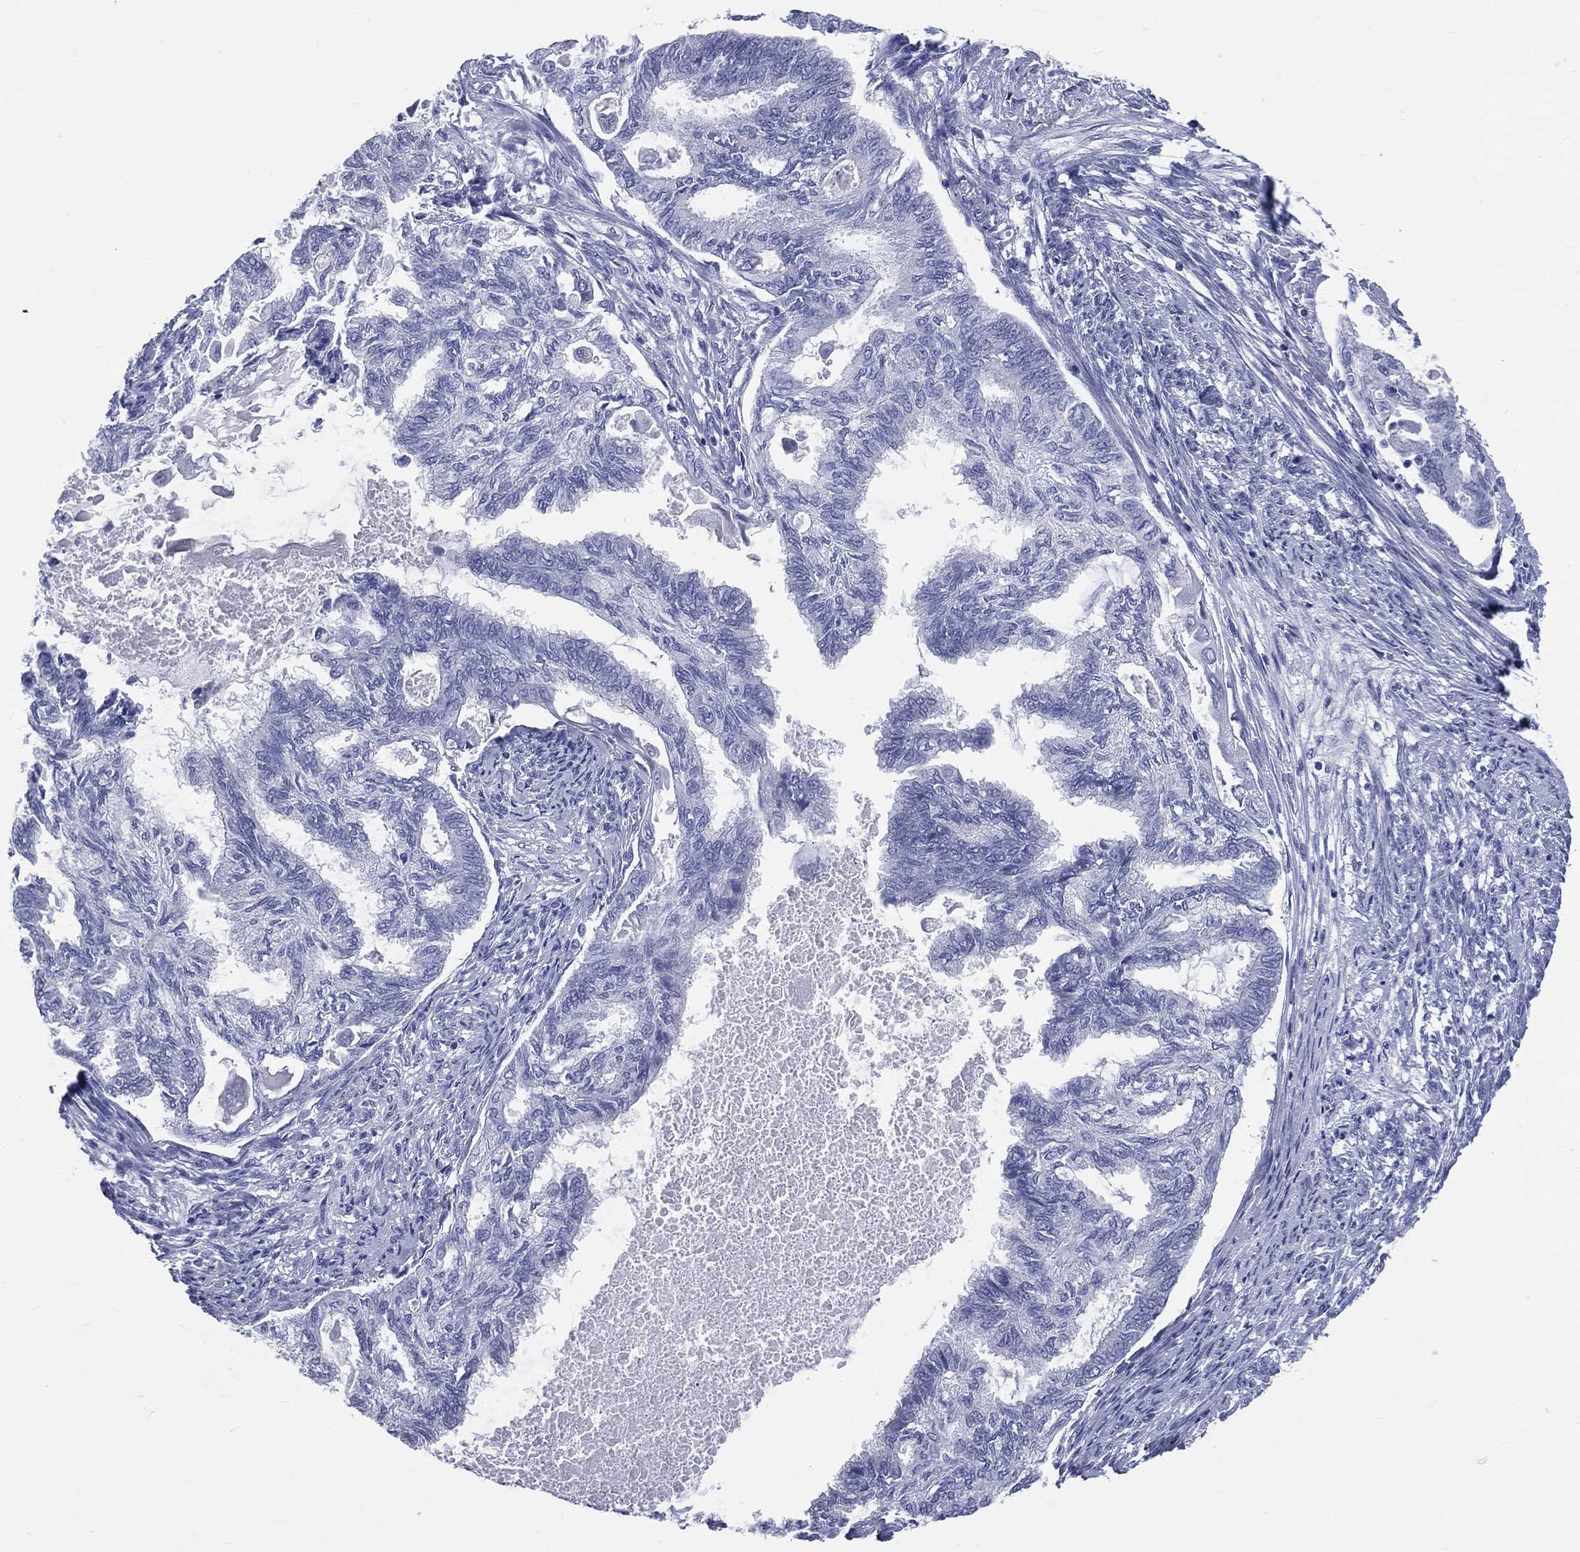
{"staining": {"intensity": "negative", "quantity": "none", "location": "none"}, "tissue": "endometrial cancer", "cell_type": "Tumor cells", "image_type": "cancer", "snomed": [{"axis": "morphology", "description": "Adenocarcinoma, NOS"}, {"axis": "topography", "description": "Endometrium"}], "caption": "Human endometrial cancer (adenocarcinoma) stained for a protein using immunohistochemistry (IHC) shows no staining in tumor cells.", "gene": "CYLC1", "patient": {"sex": "female", "age": 86}}